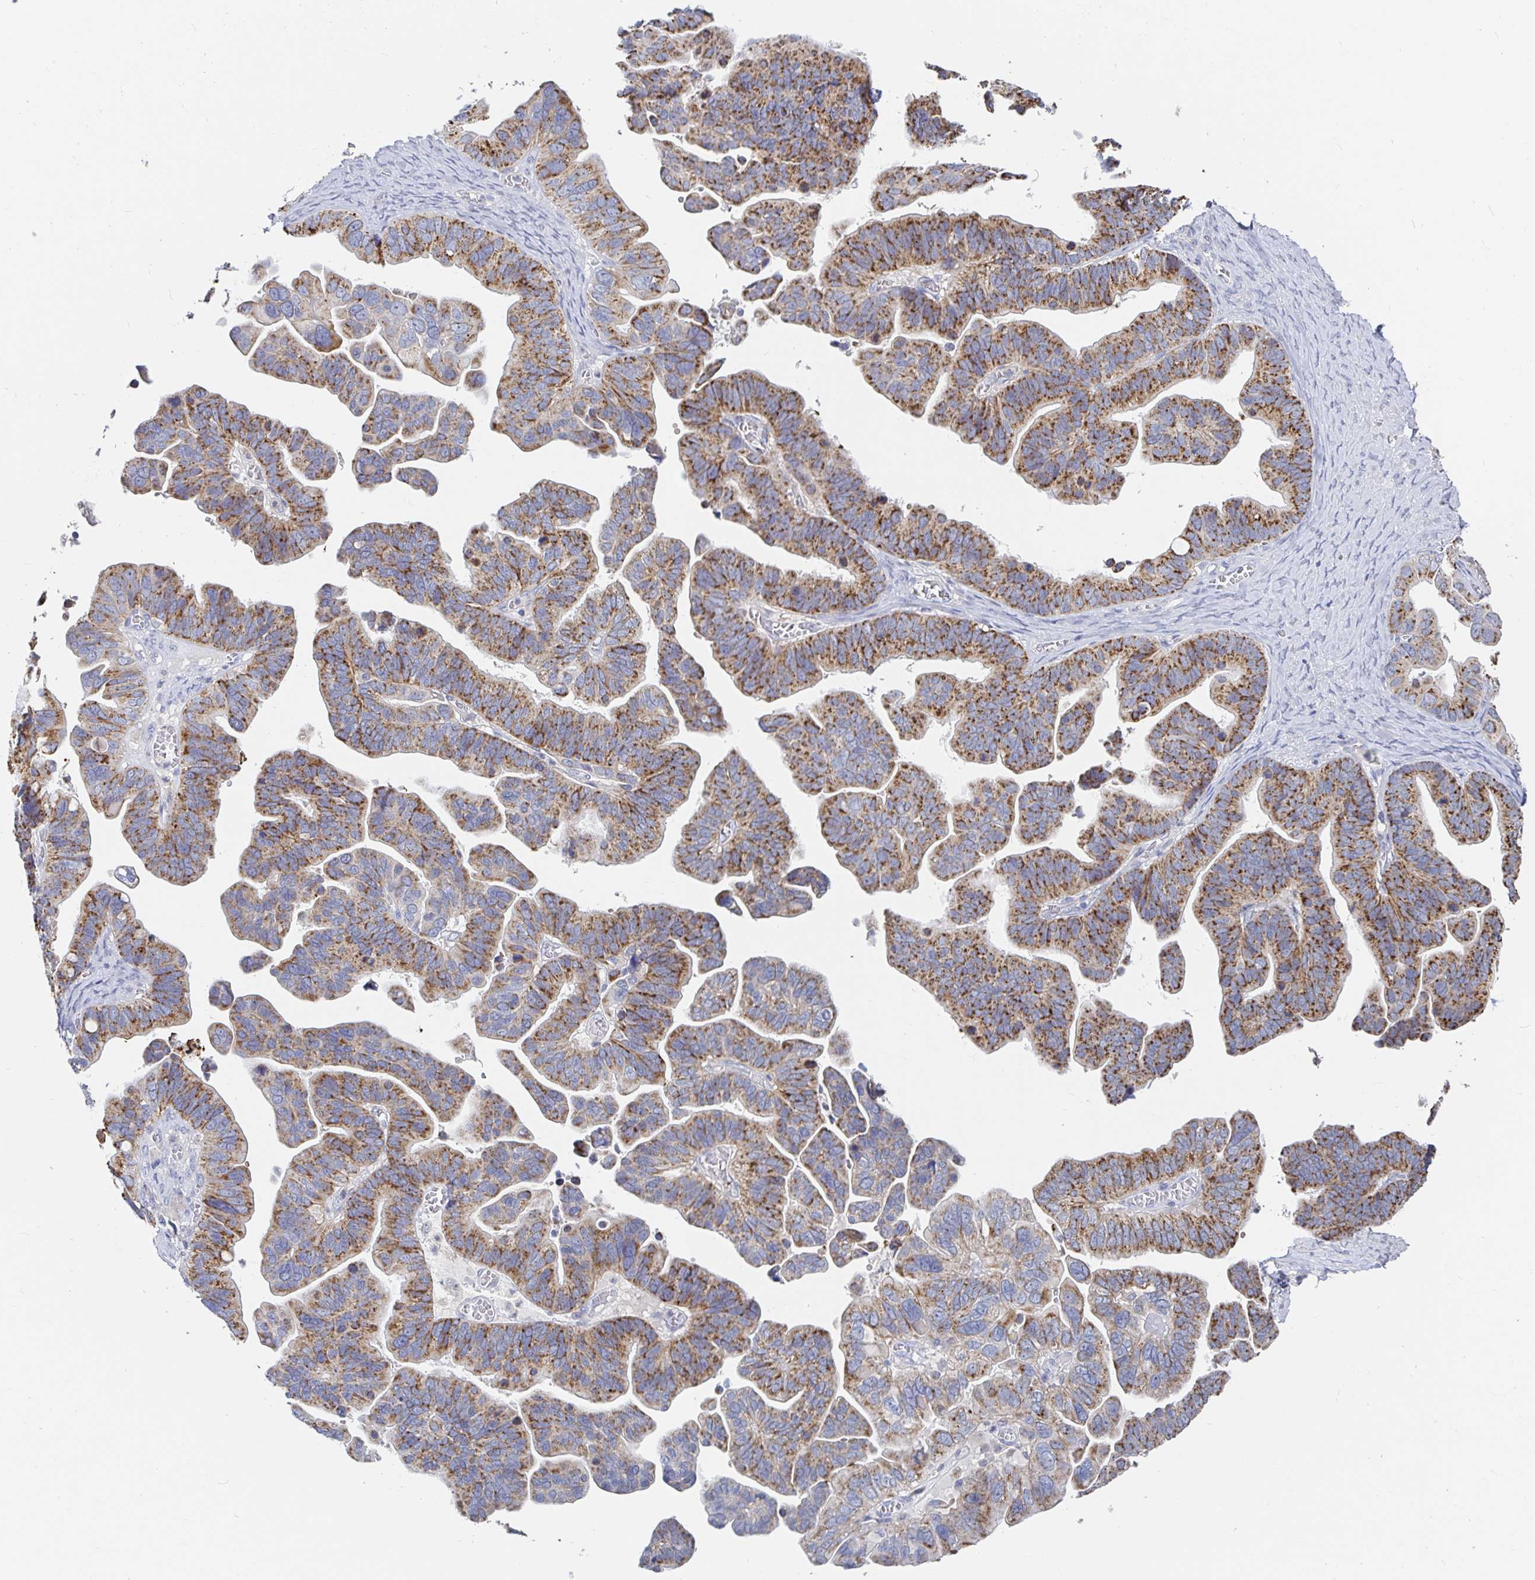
{"staining": {"intensity": "moderate", "quantity": ">75%", "location": "cytoplasmic/membranous"}, "tissue": "ovarian cancer", "cell_type": "Tumor cells", "image_type": "cancer", "snomed": [{"axis": "morphology", "description": "Cystadenocarcinoma, serous, NOS"}, {"axis": "topography", "description": "Ovary"}], "caption": "Ovarian cancer tissue displays moderate cytoplasmic/membranous positivity in approximately >75% of tumor cells, visualized by immunohistochemistry.", "gene": "SPPL3", "patient": {"sex": "female", "age": 56}}